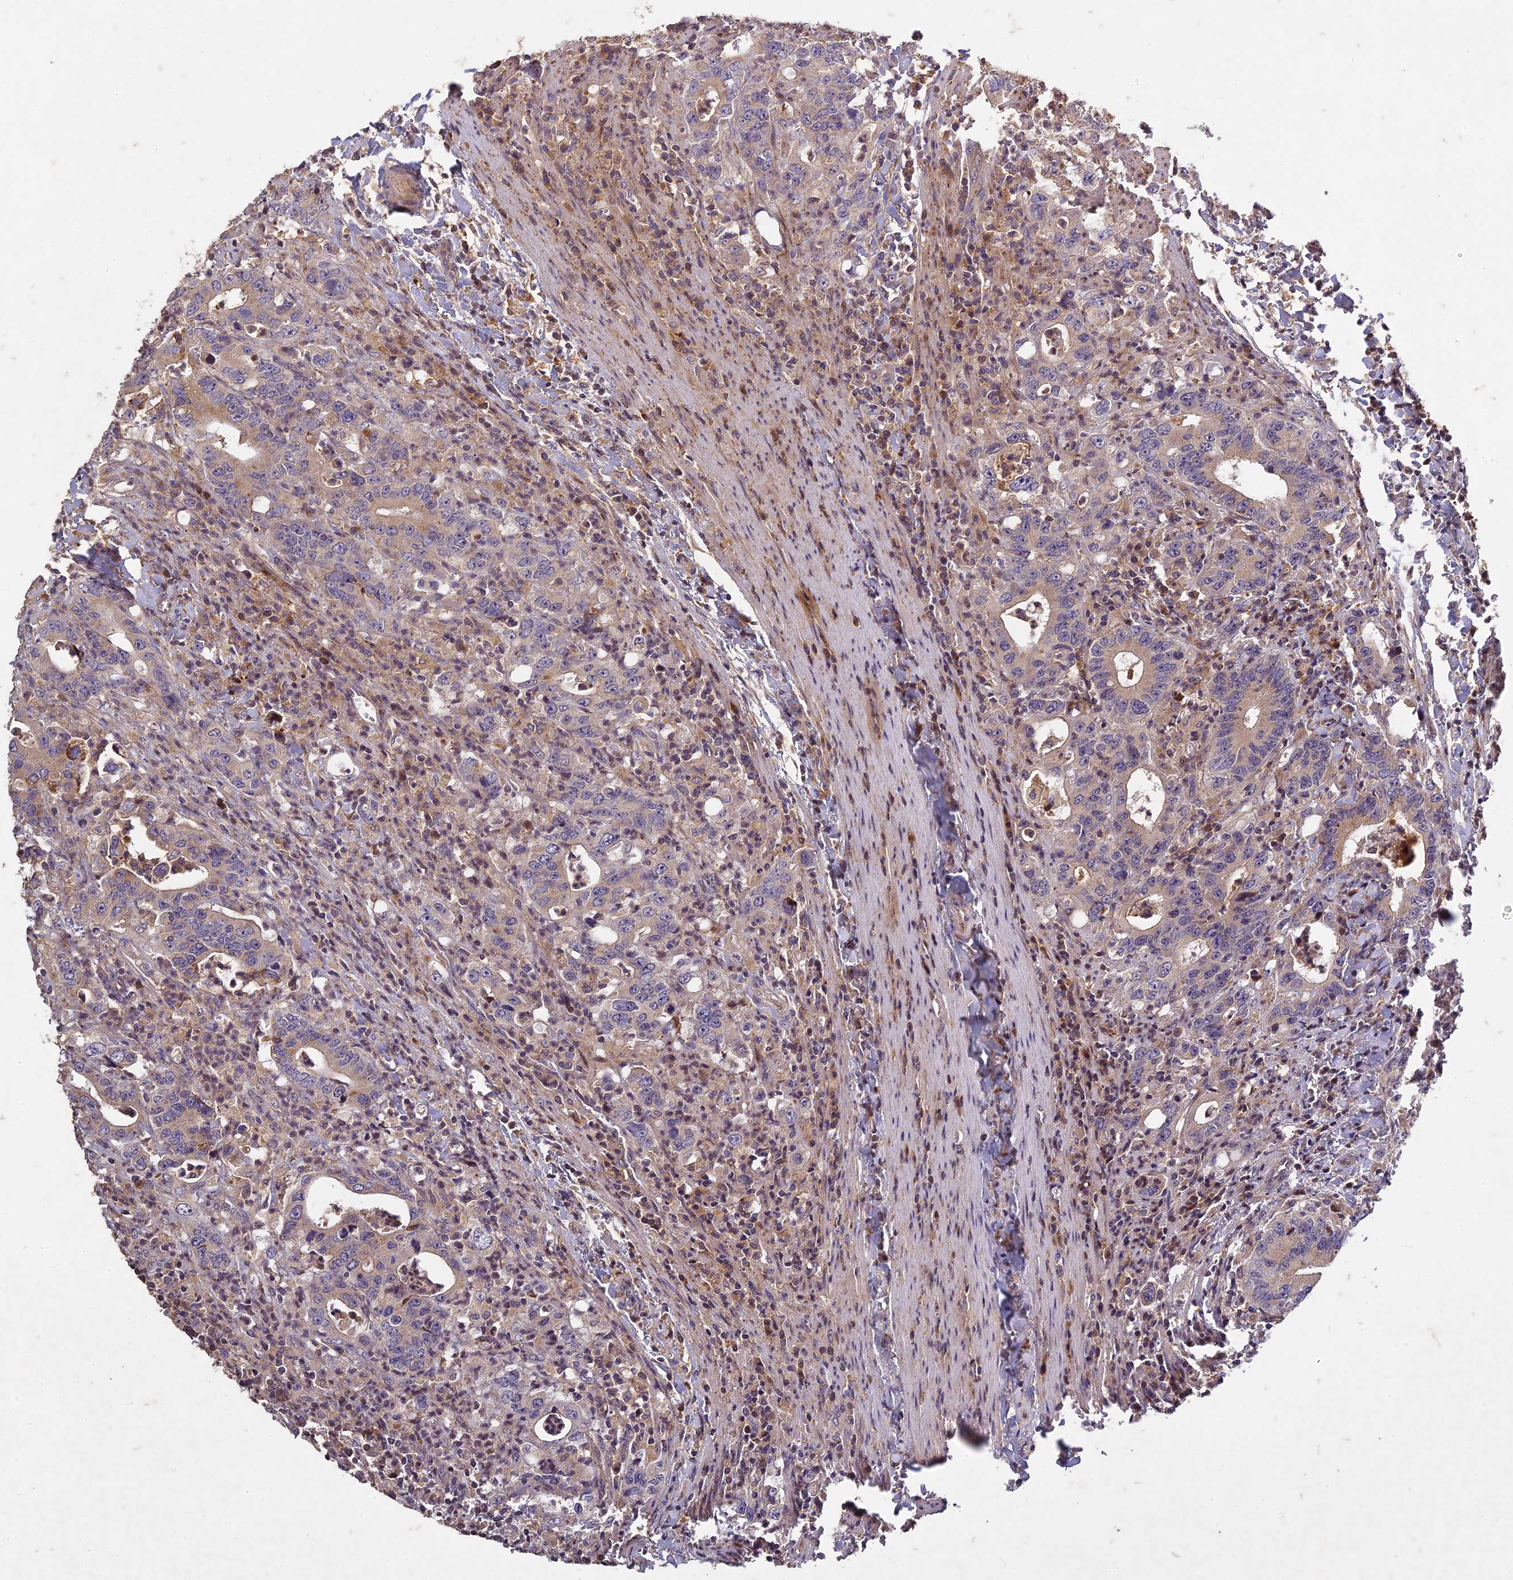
{"staining": {"intensity": "moderate", "quantity": "25%-75%", "location": "cytoplasmic/membranous"}, "tissue": "colorectal cancer", "cell_type": "Tumor cells", "image_type": "cancer", "snomed": [{"axis": "morphology", "description": "Adenocarcinoma, NOS"}, {"axis": "topography", "description": "Colon"}], "caption": "Colorectal adenocarcinoma stained for a protein exhibits moderate cytoplasmic/membranous positivity in tumor cells. (DAB (3,3'-diaminobenzidine) IHC, brown staining for protein, blue staining for nuclei).", "gene": "TCF25", "patient": {"sex": "female", "age": 75}}